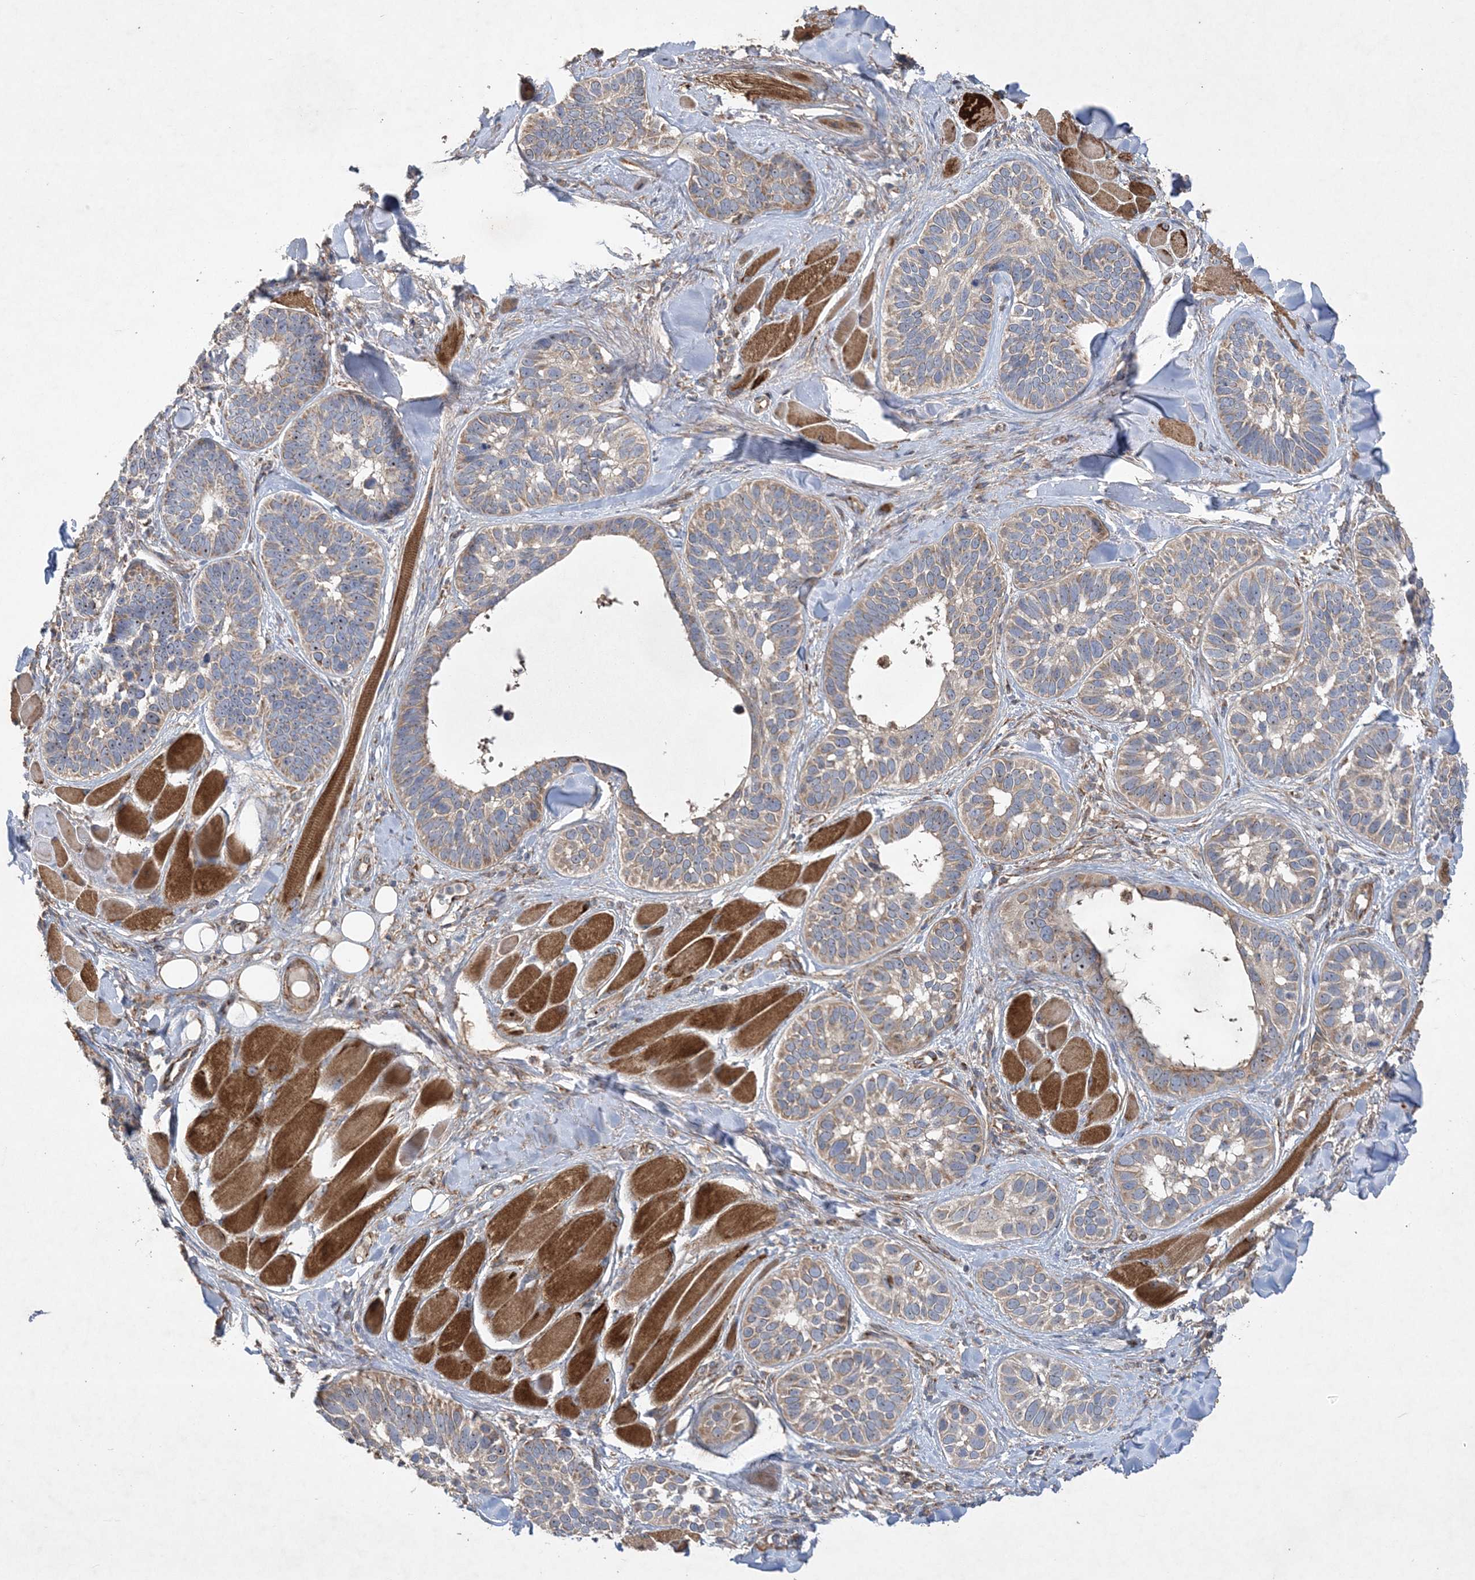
{"staining": {"intensity": "weak", "quantity": ">75%", "location": "cytoplasmic/membranous"}, "tissue": "skin cancer", "cell_type": "Tumor cells", "image_type": "cancer", "snomed": [{"axis": "morphology", "description": "Basal cell carcinoma"}, {"axis": "topography", "description": "Skin"}], "caption": "A brown stain labels weak cytoplasmic/membranous positivity of a protein in skin cancer tumor cells. Using DAB (3,3'-diaminobenzidine) (brown) and hematoxylin (blue) stains, captured at high magnification using brightfield microscopy.", "gene": "FEZ2", "patient": {"sex": "male", "age": 62}}